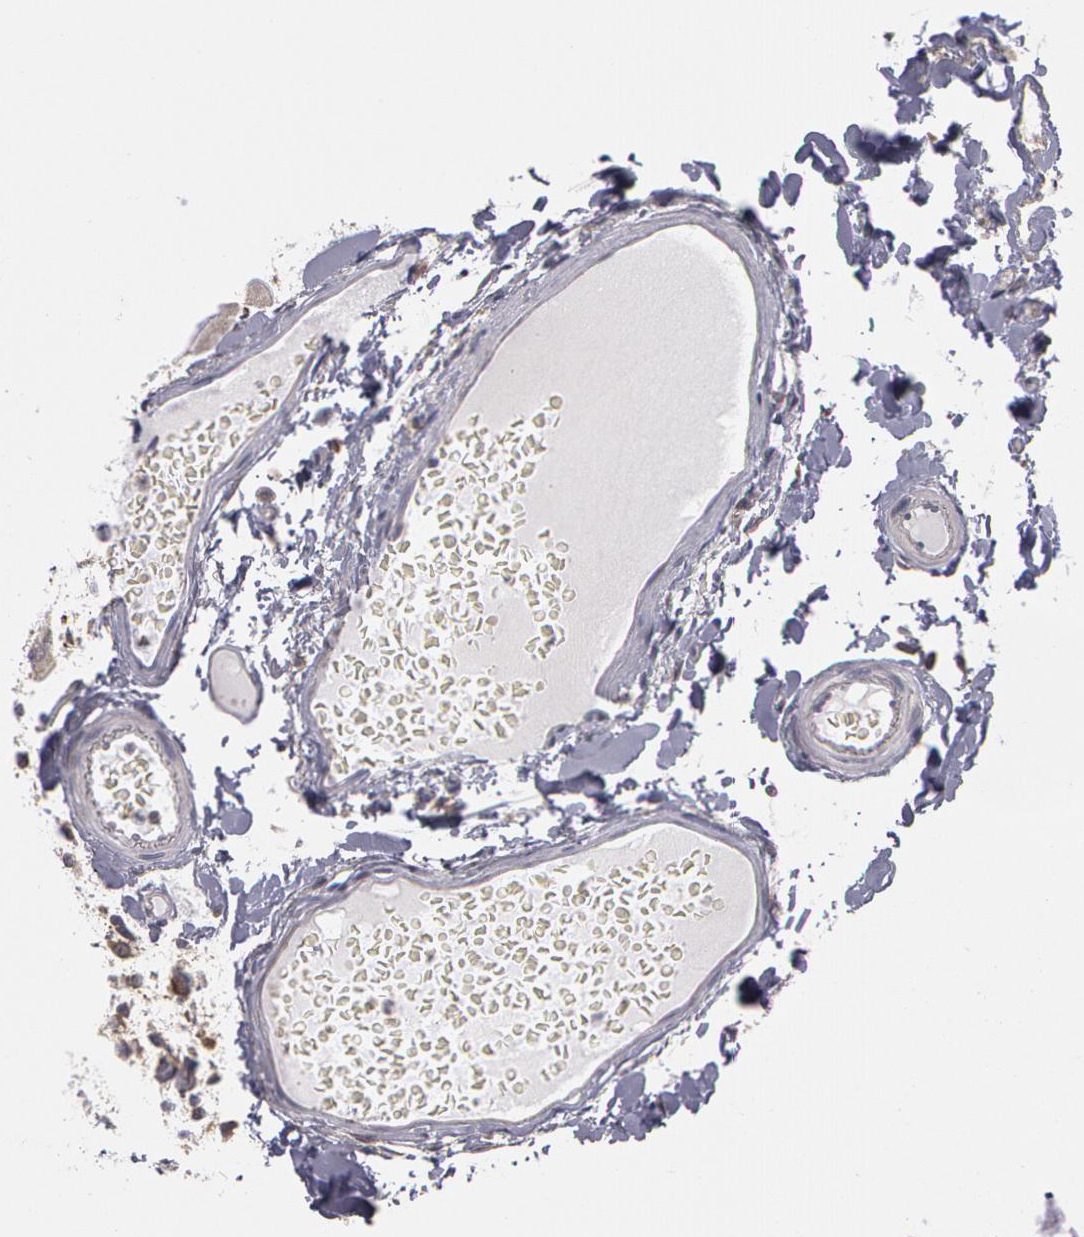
{"staining": {"intensity": "negative", "quantity": "none", "location": "none"}, "tissue": "colon", "cell_type": "Endothelial cells", "image_type": "normal", "snomed": [{"axis": "morphology", "description": "Normal tissue, NOS"}, {"axis": "topography", "description": "Smooth muscle"}, {"axis": "topography", "description": "Colon"}], "caption": "Human colon stained for a protein using IHC demonstrates no expression in endothelial cells.", "gene": "NEK9", "patient": {"sex": "male", "age": 67}}